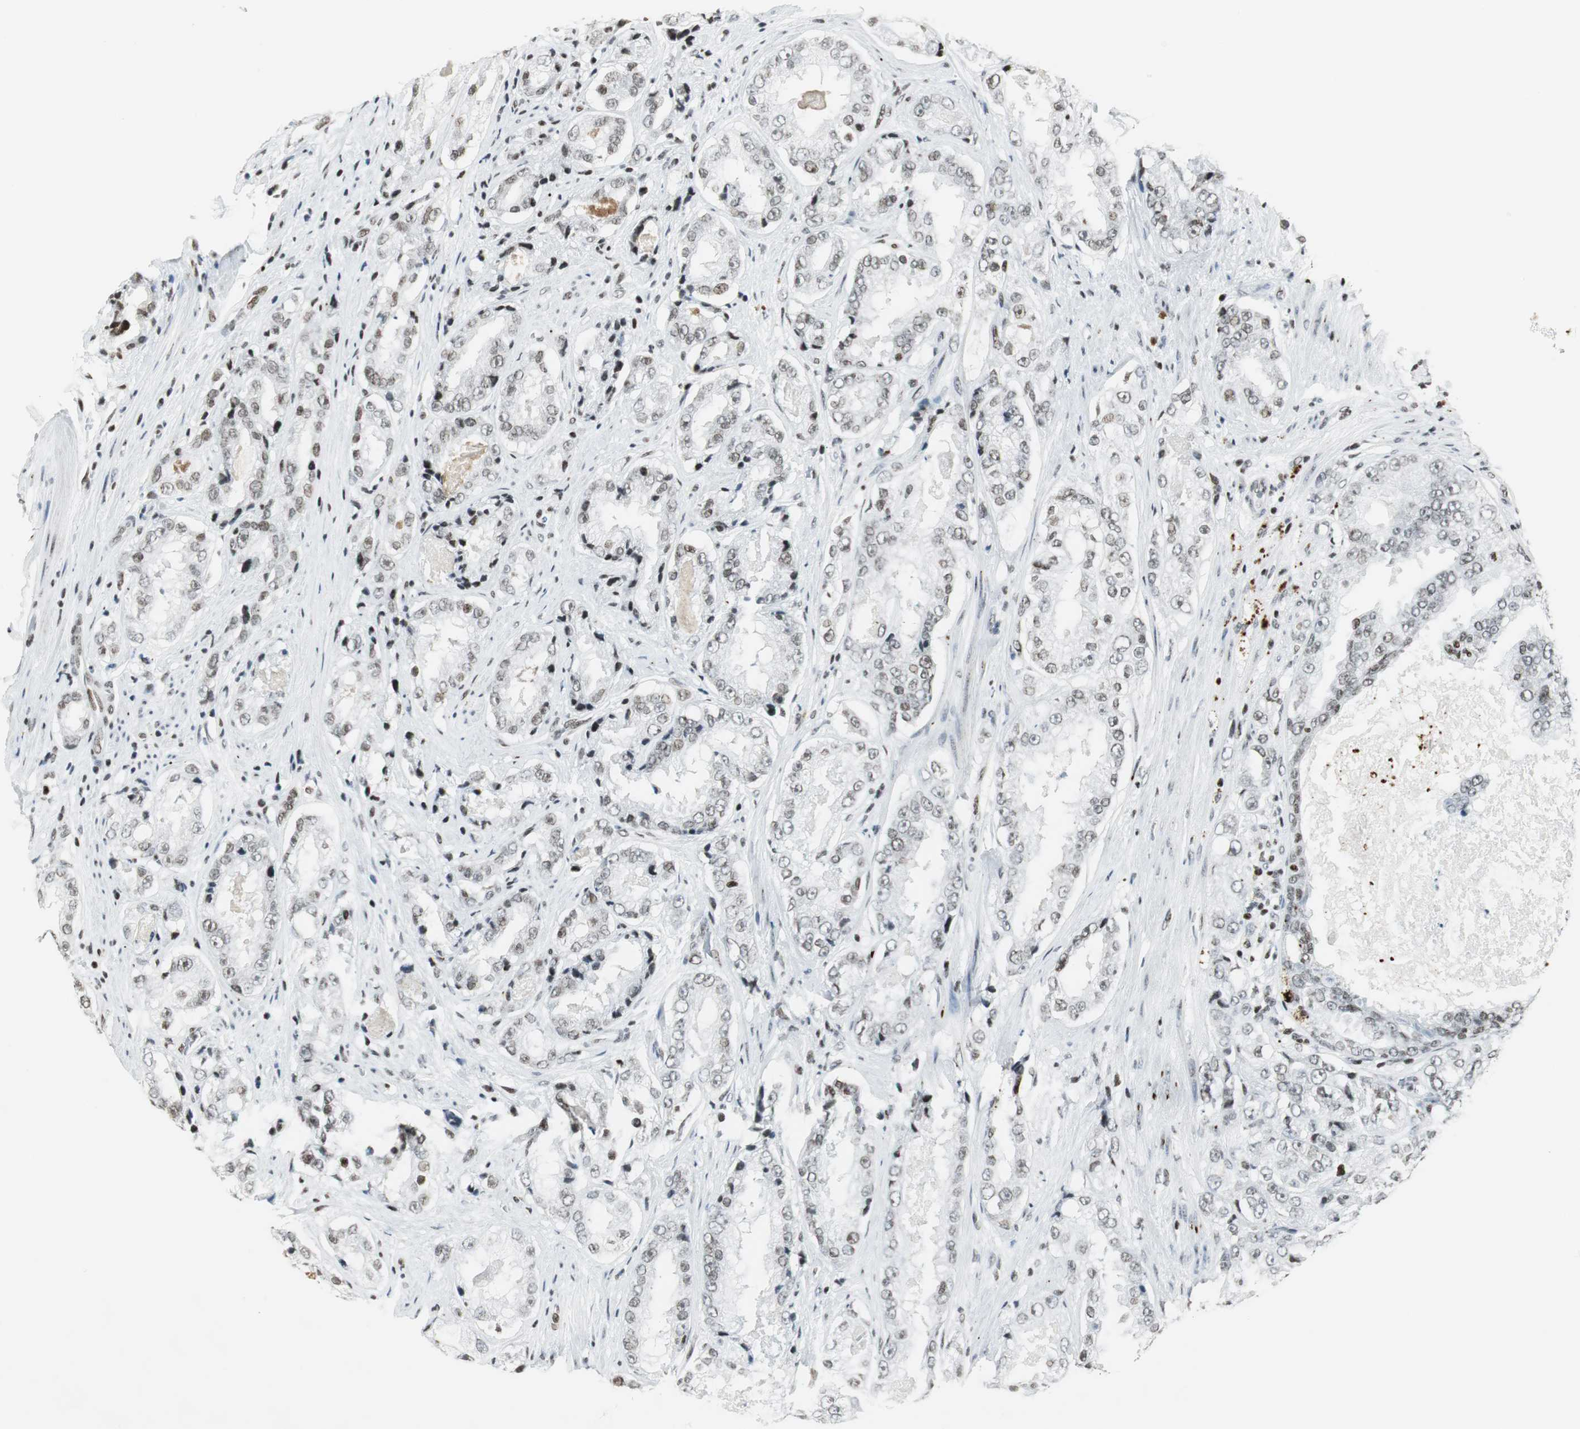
{"staining": {"intensity": "weak", "quantity": "<25%", "location": "nuclear"}, "tissue": "prostate cancer", "cell_type": "Tumor cells", "image_type": "cancer", "snomed": [{"axis": "morphology", "description": "Adenocarcinoma, High grade"}, {"axis": "topography", "description": "Prostate"}], "caption": "Prostate adenocarcinoma (high-grade) was stained to show a protein in brown. There is no significant positivity in tumor cells.", "gene": "RBBP4", "patient": {"sex": "male", "age": 73}}